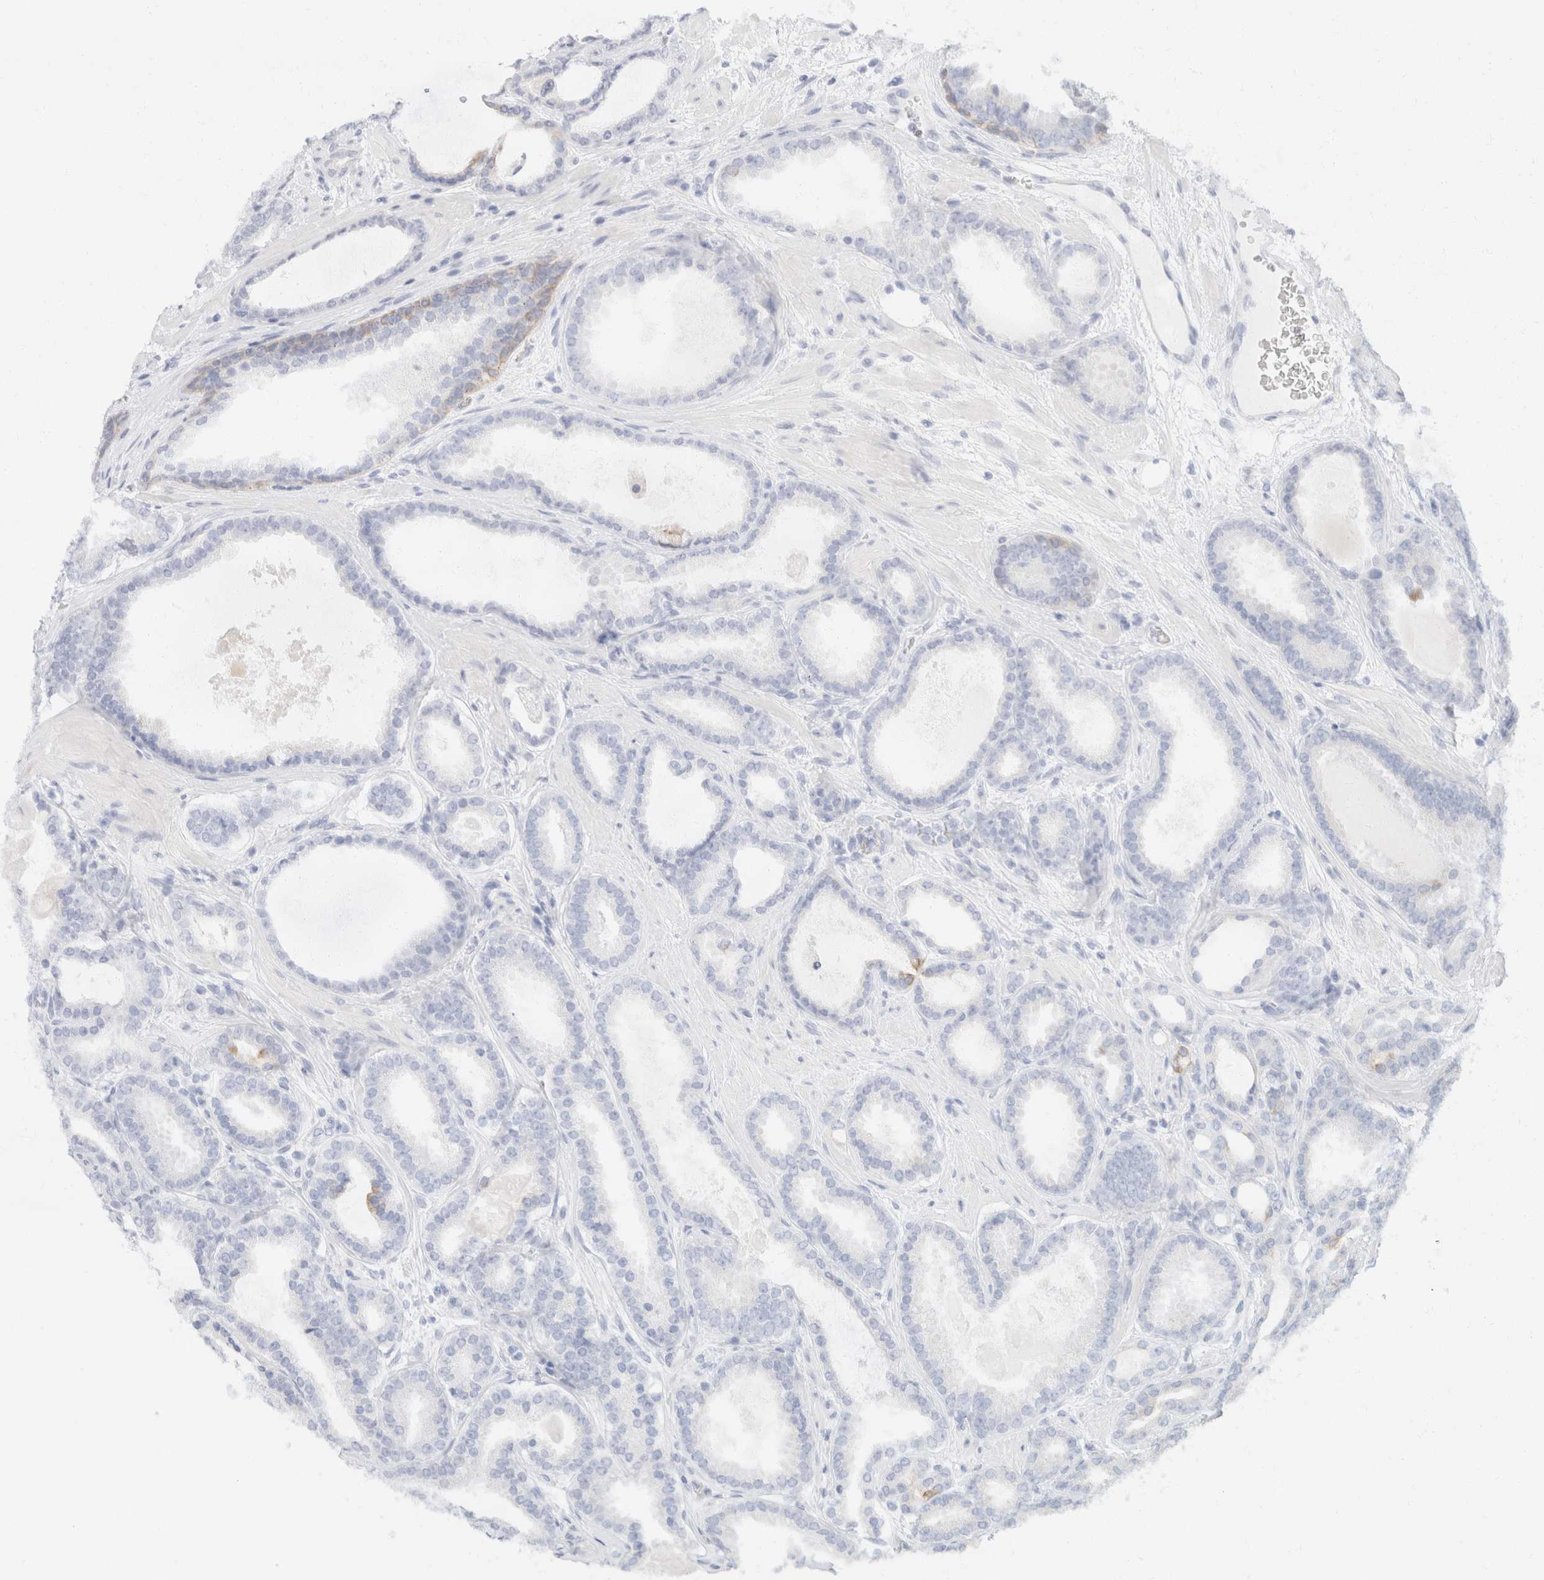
{"staining": {"intensity": "negative", "quantity": "none", "location": "none"}, "tissue": "prostate cancer", "cell_type": "Tumor cells", "image_type": "cancer", "snomed": [{"axis": "morphology", "description": "Adenocarcinoma, High grade"}, {"axis": "topography", "description": "Prostate"}], "caption": "The histopathology image demonstrates no significant positivity in tumor cells of high-grade adenocarcinoma (prostate). (DAB immunohistochemistry with hematoxylin counter stain).", "gene": "KRT20", "patient": {"sex": "male", "age": 60}}